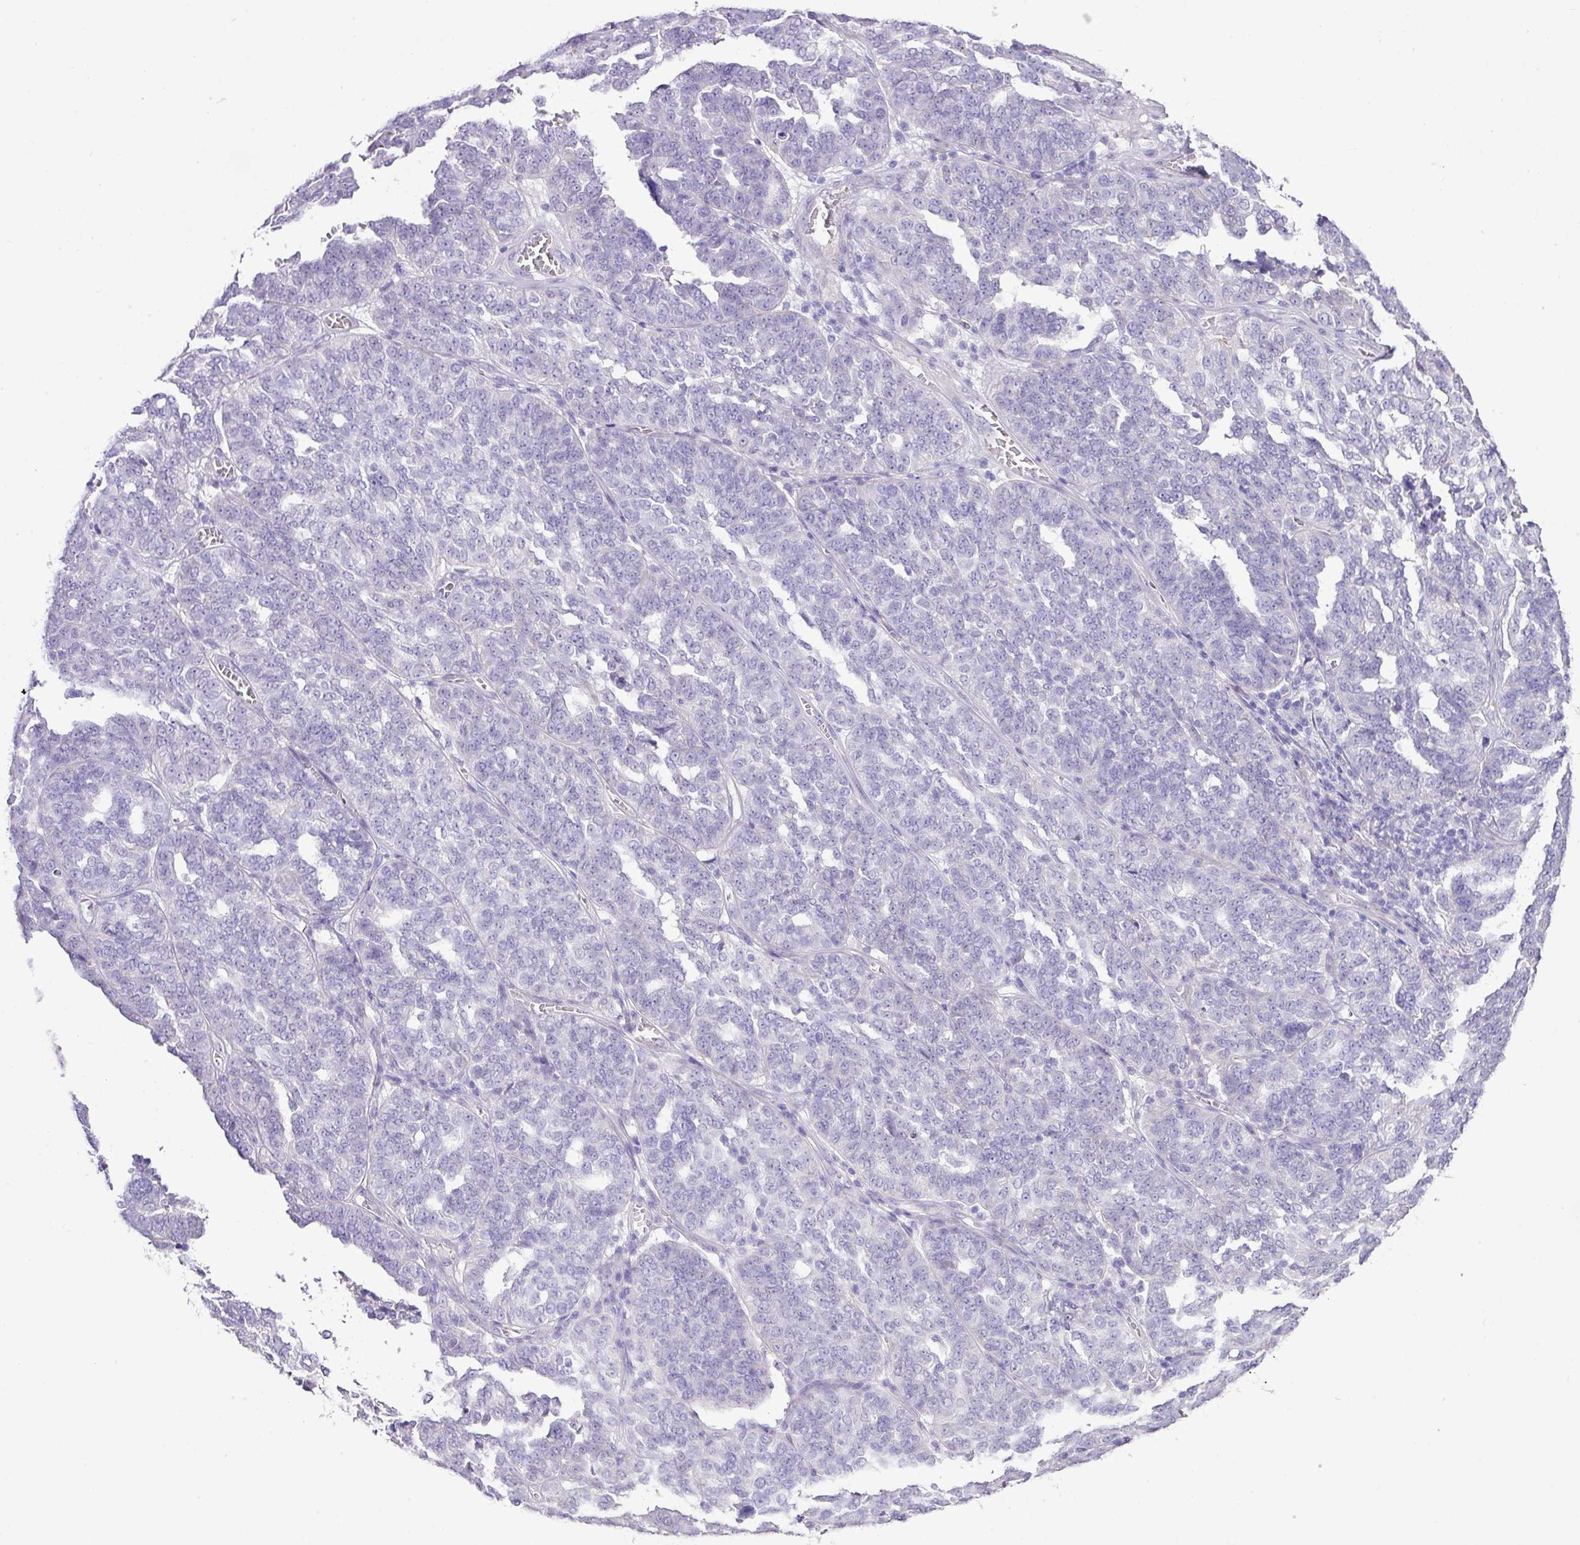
{"staining": {"intensity": "negative", "quantity": "none", "location": "none"}, "tissue": "ovarian cancer", "cell_type": "Tumor cells", "image_type": "cancer", "snomed": [{"axis": "morphology", "description": "Cystadenocarcinoma, serous, NOS"}, {"axis": "topography", "description": "Ovary"}], "caption": "A micrograph of ovarian cancer stained for a protein demonstrates no brown staining in tumor cells.", "gene": "DIP2A", "patient": {"sex": "female", "age": 59}}